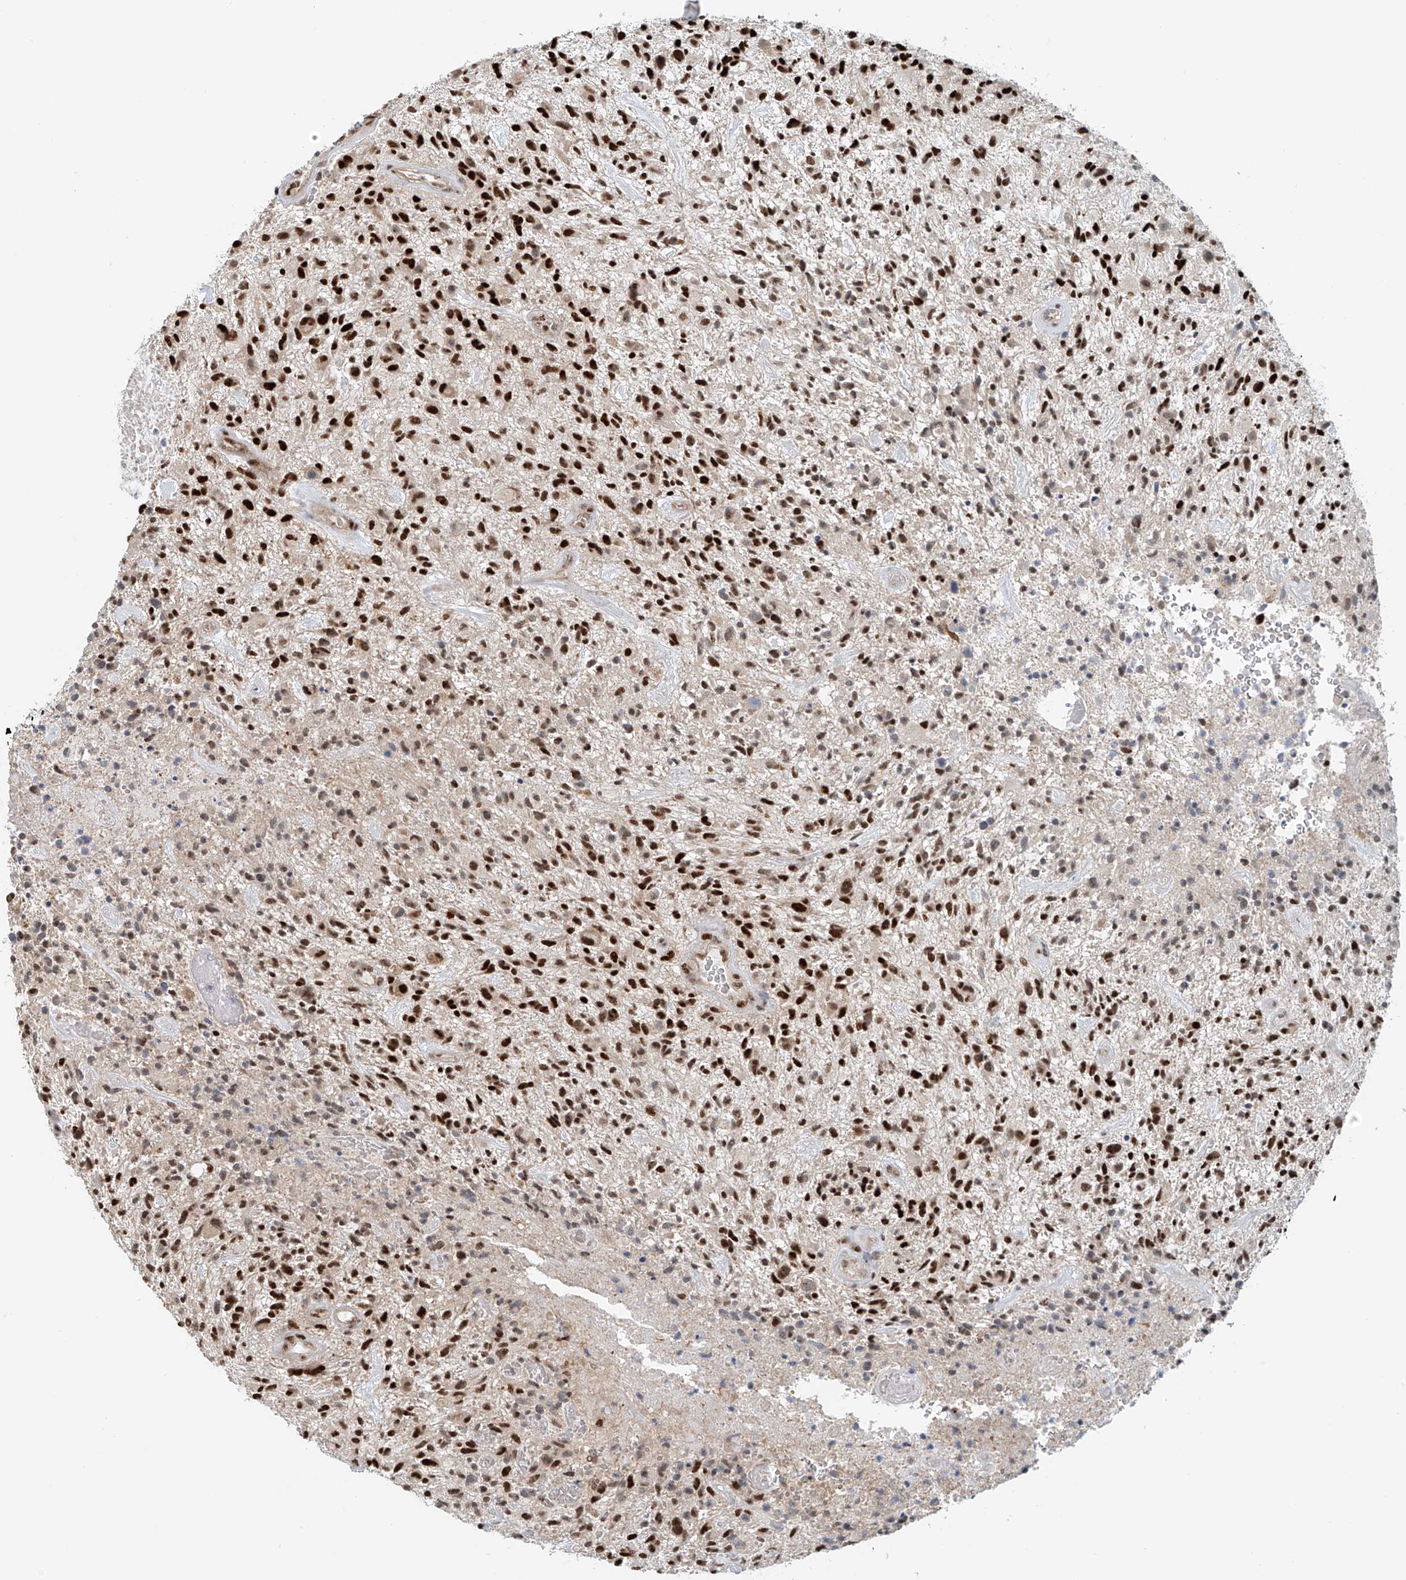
{"staining": {"intensity": "strong", "quantity": ">75%", "location": "nuclear"}, "tissue": "glioma", "cell_type": "Tumor cells", "image_type": "cancer", "snomed": [{"axis": "morphology", "description": "Glioma, malignant, High grade"}, {"axis": "topography", "description": "Brain"}], "caption": "This micrograph reveals immunohistochemistry staining of malignant glioma (high-grade), with high strong nuclear staining in approximately >75% of tumor cells.", "gene": "ZNF514", "patient": {"sex": "male", "age": 47}}